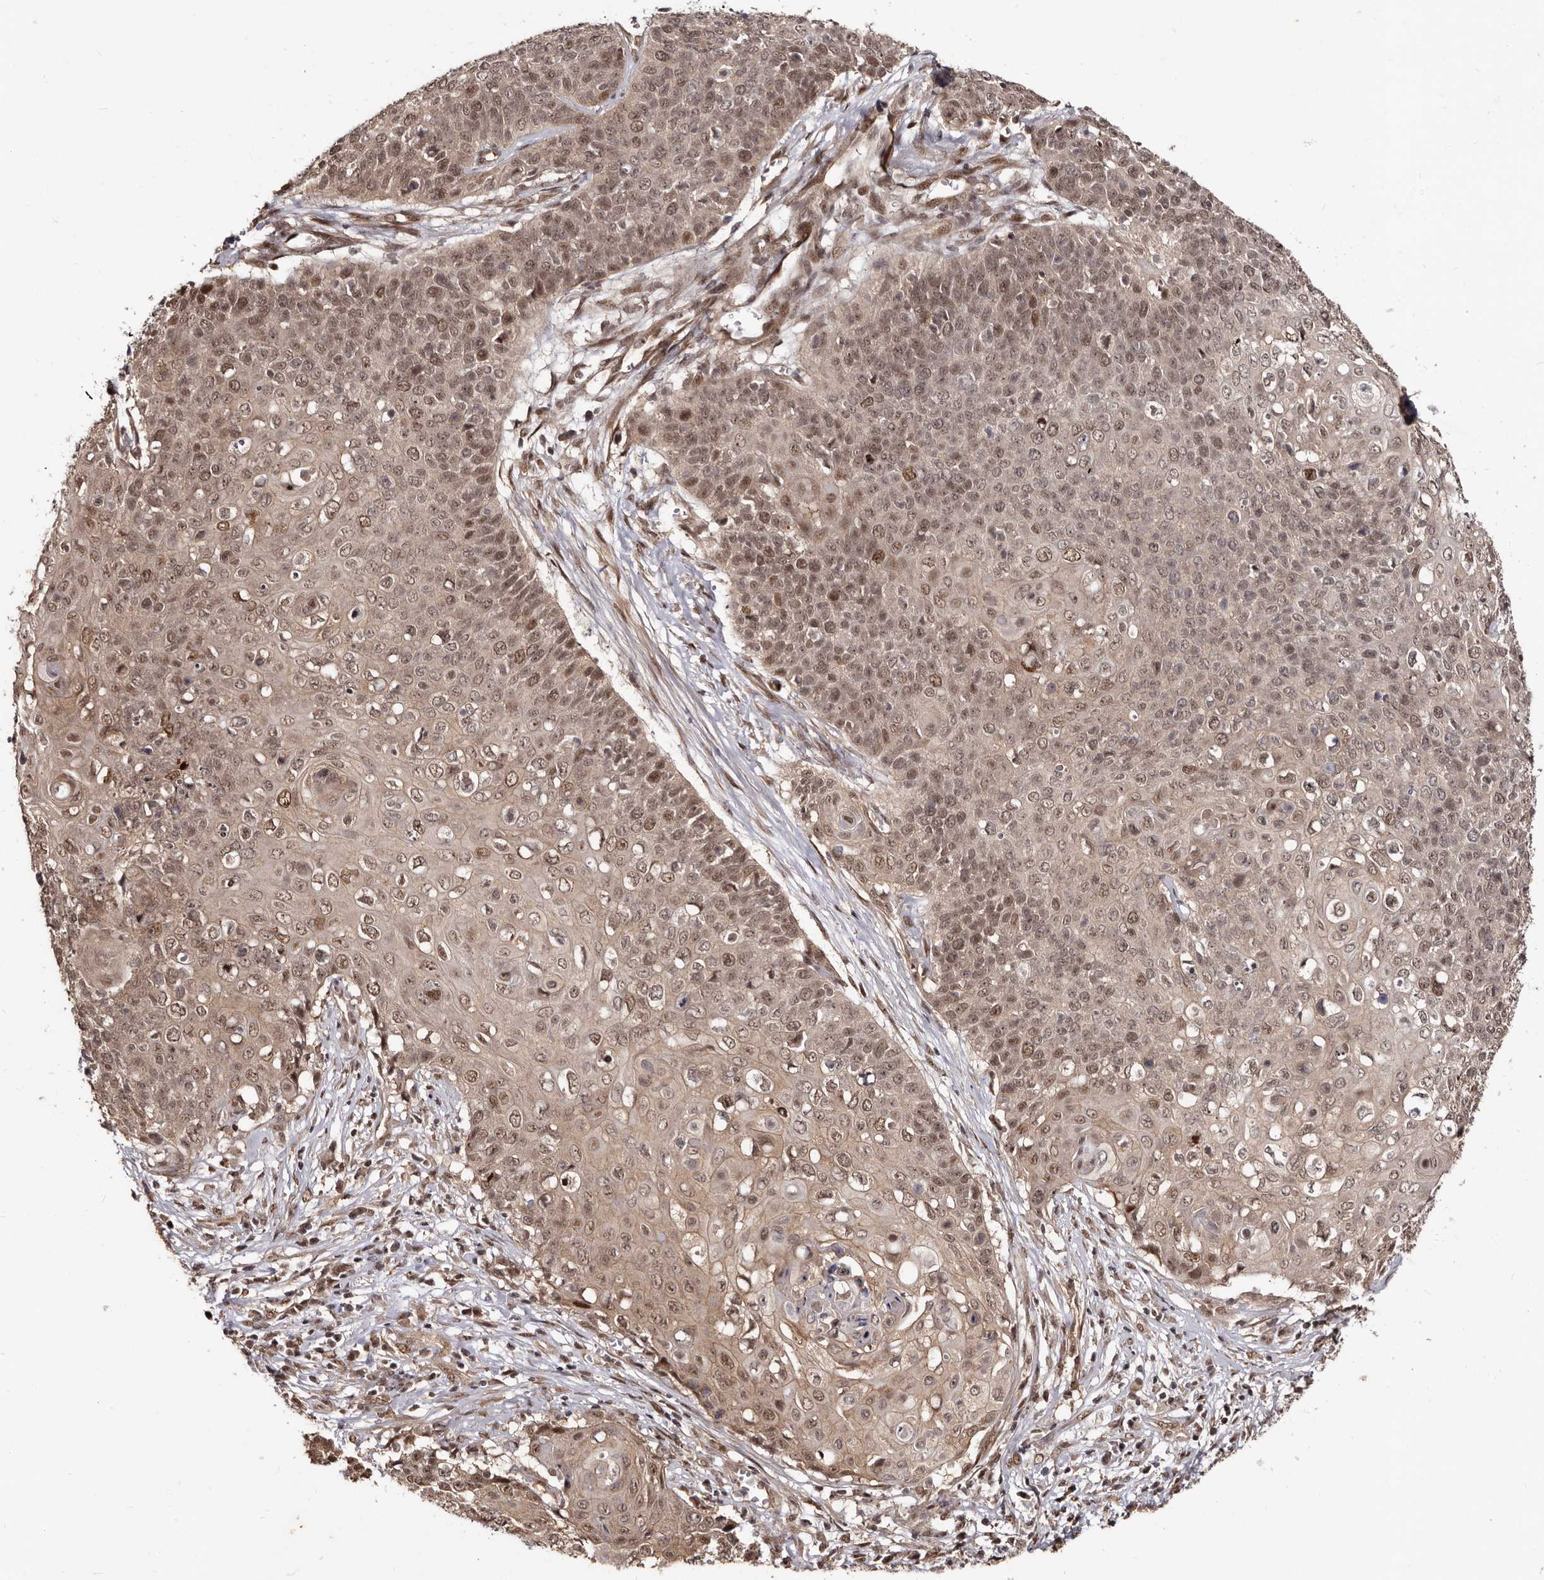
{"staining": {"intensity": "moderate", "quantity": ">75%", "location": "cytoplasmic/membranous,nuclear"}, "tissue": "cervical cancer", "cell_type": "Tumor cells", "image_type": "cancer", "snomed": [{"axis": "morphology", "description": "Squamous cell carcinoma, NOS"}, {"axis": "topography", "description": "Cervix"}], "caption": "This photomicrograph reveals IHC staining of squamous cell carcinoma (cervical), with medium moderate cytoplasmic/membranous and nuclear expression in approximately >75% of tumor cells.", "gene": "TBC1D22B", "patient": {"sex": "female", "age": 39}}